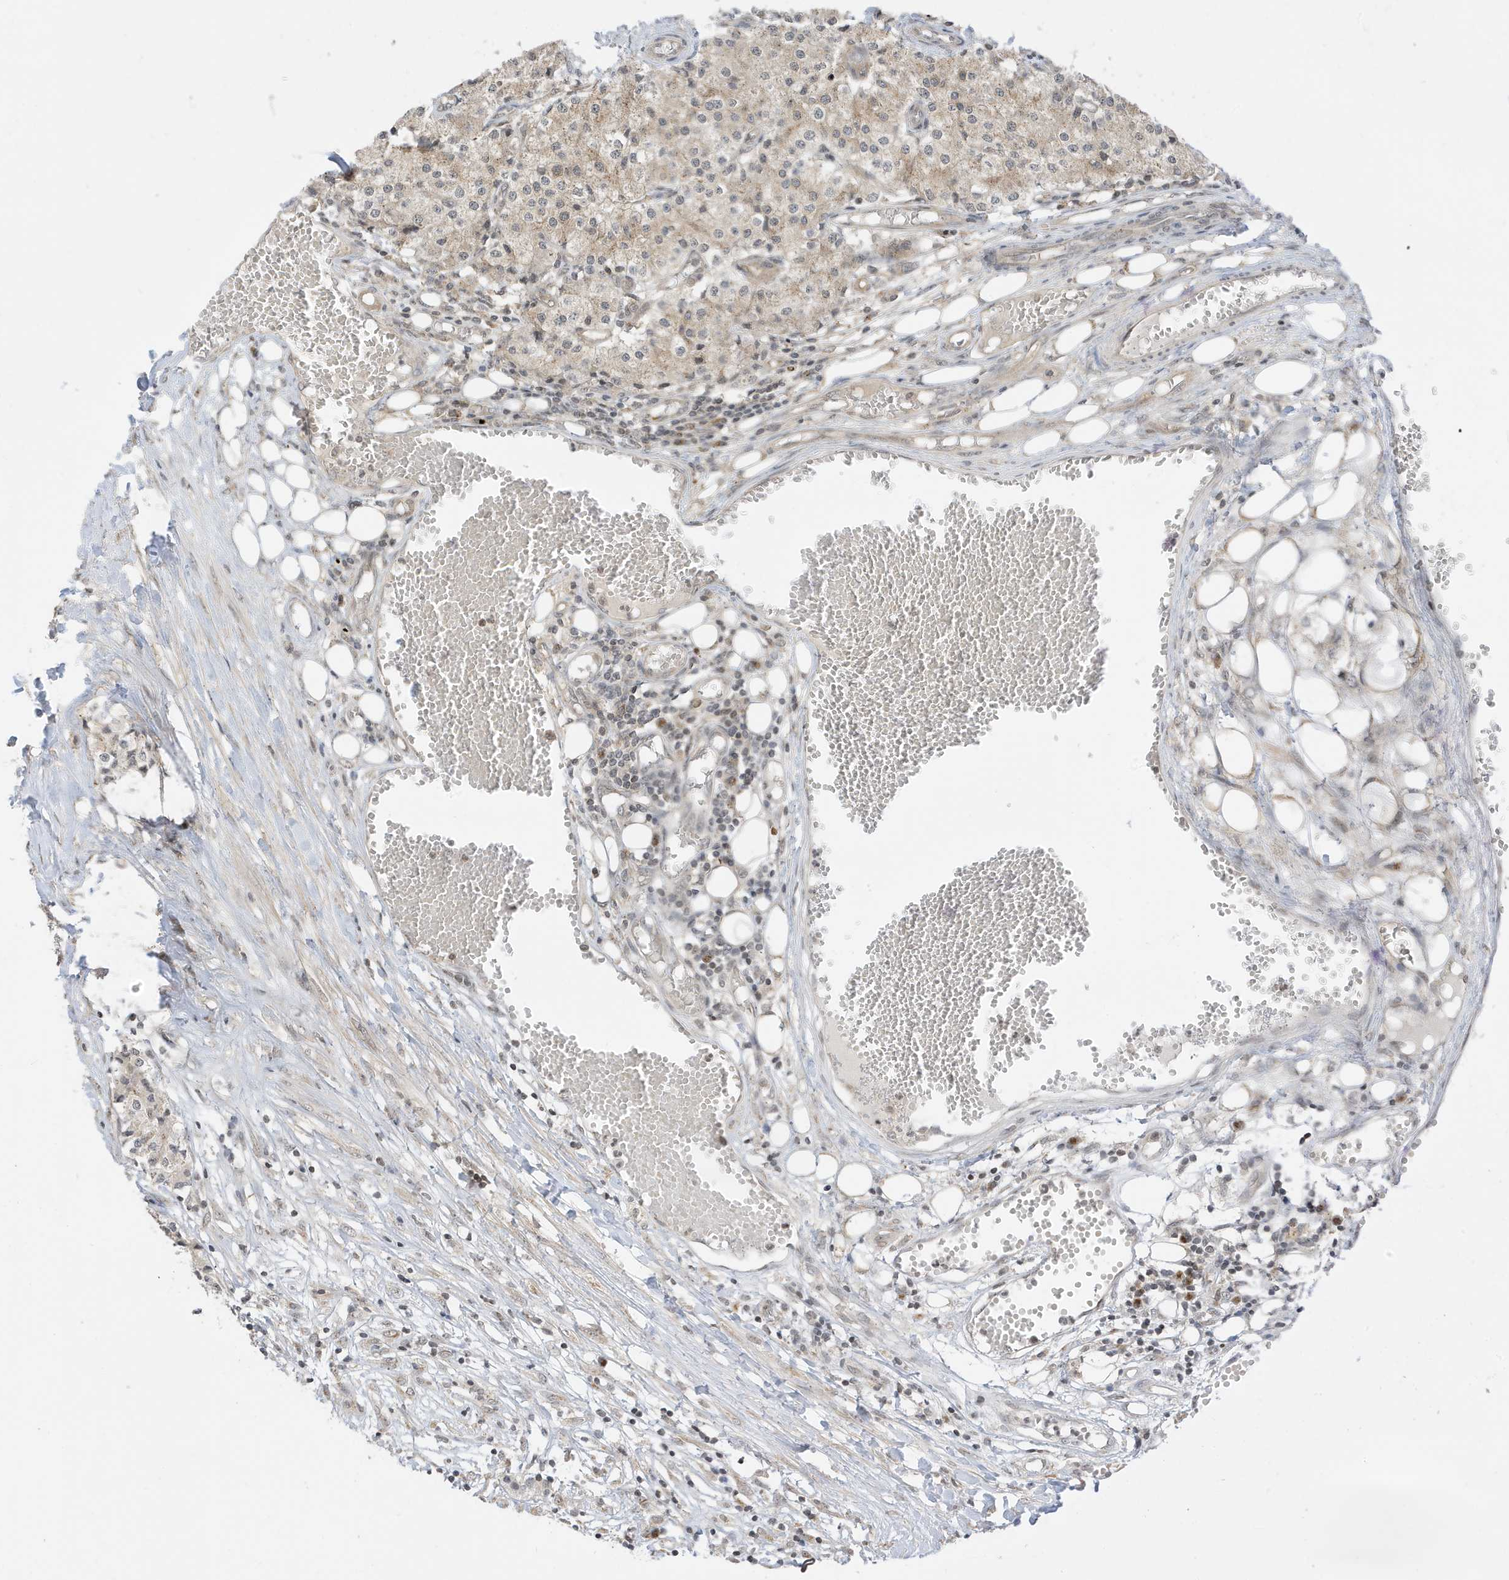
{"staining": {"intensity": "weak", "quantity": "25%-75%", "location": "cytoplasmic/membranous"}, "tissue": "carcinoid", "cell_type": "Tumor cells", "image_type": "cancer", "snomed": [{"axis": "morphology", "description": "Carcinoid, malignant, NOS"}, {"axis": "topography", "description": "Colon"}], "caption": "An image showing weak cytoplasmic/membranous positivity in approximately 25%-75% of tumor cells in malignant carcinoid, as visualized by brown immunohistochemical staining.", "gene": "TAB3", "patient": {"sex": "female", "age": 52}}